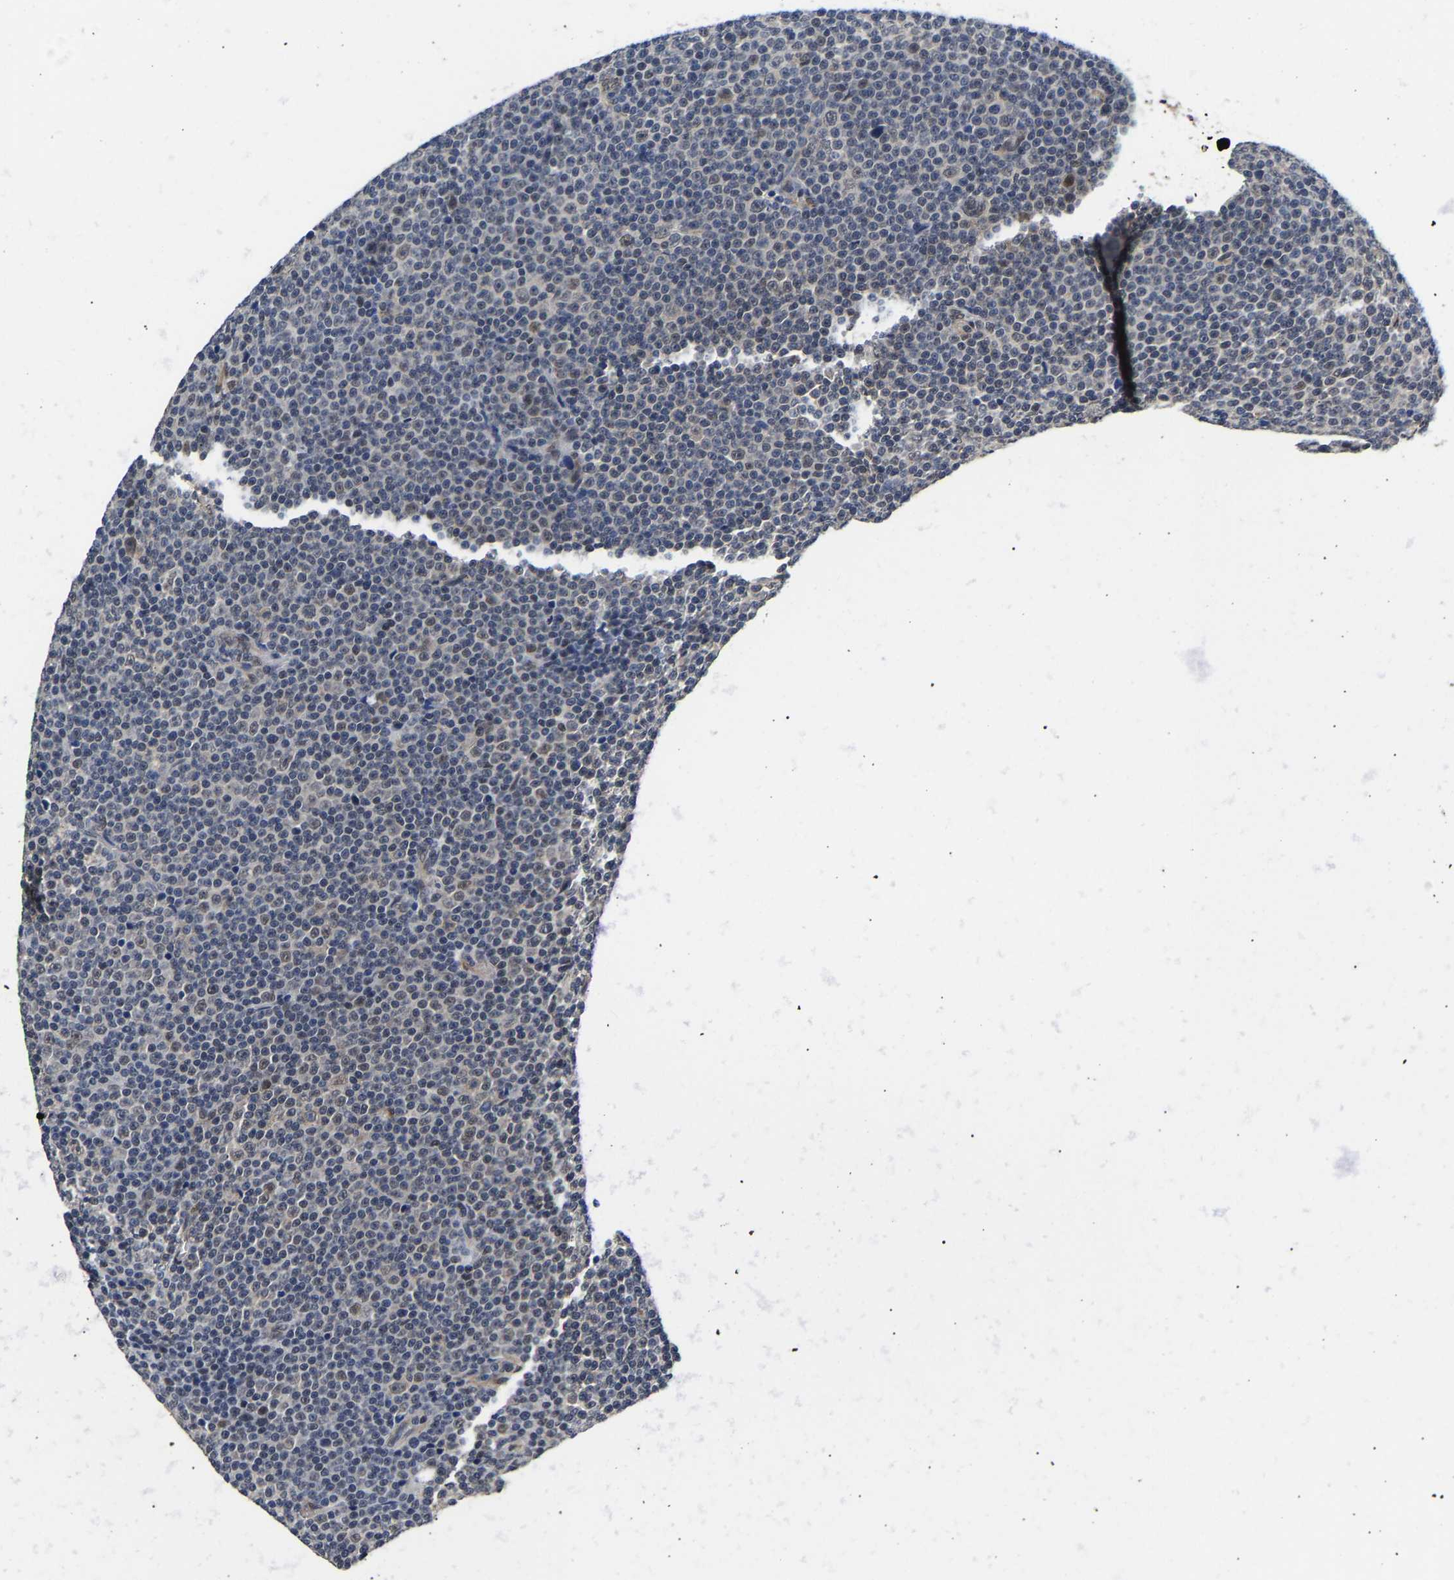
{"staining": {"intensity": "negative", "quantity": "none", "location": "none"}, "tissue": "lymphoma", "cell_type": "Tumor cells", "image_type": "cancer", "snomed": [{"axis": "morphology", "description": "Malignant lymphoma, non-Hodgkin's type, Low grade"}, {"axis": "topography", "description": "Lymph node"}], "caption": "Tumor cells are negative for brown protein staining in malignant lymphoma, non-Hodgkin's type (low-grade). Brightfield microscopy of IHC stained with DAB (3,3'-diaminobenzidine) (brown) and hematoxylin (blue), captured at high magnification.", "gene": "METTL16", "patient": {"sex": "female", "age": 67}}